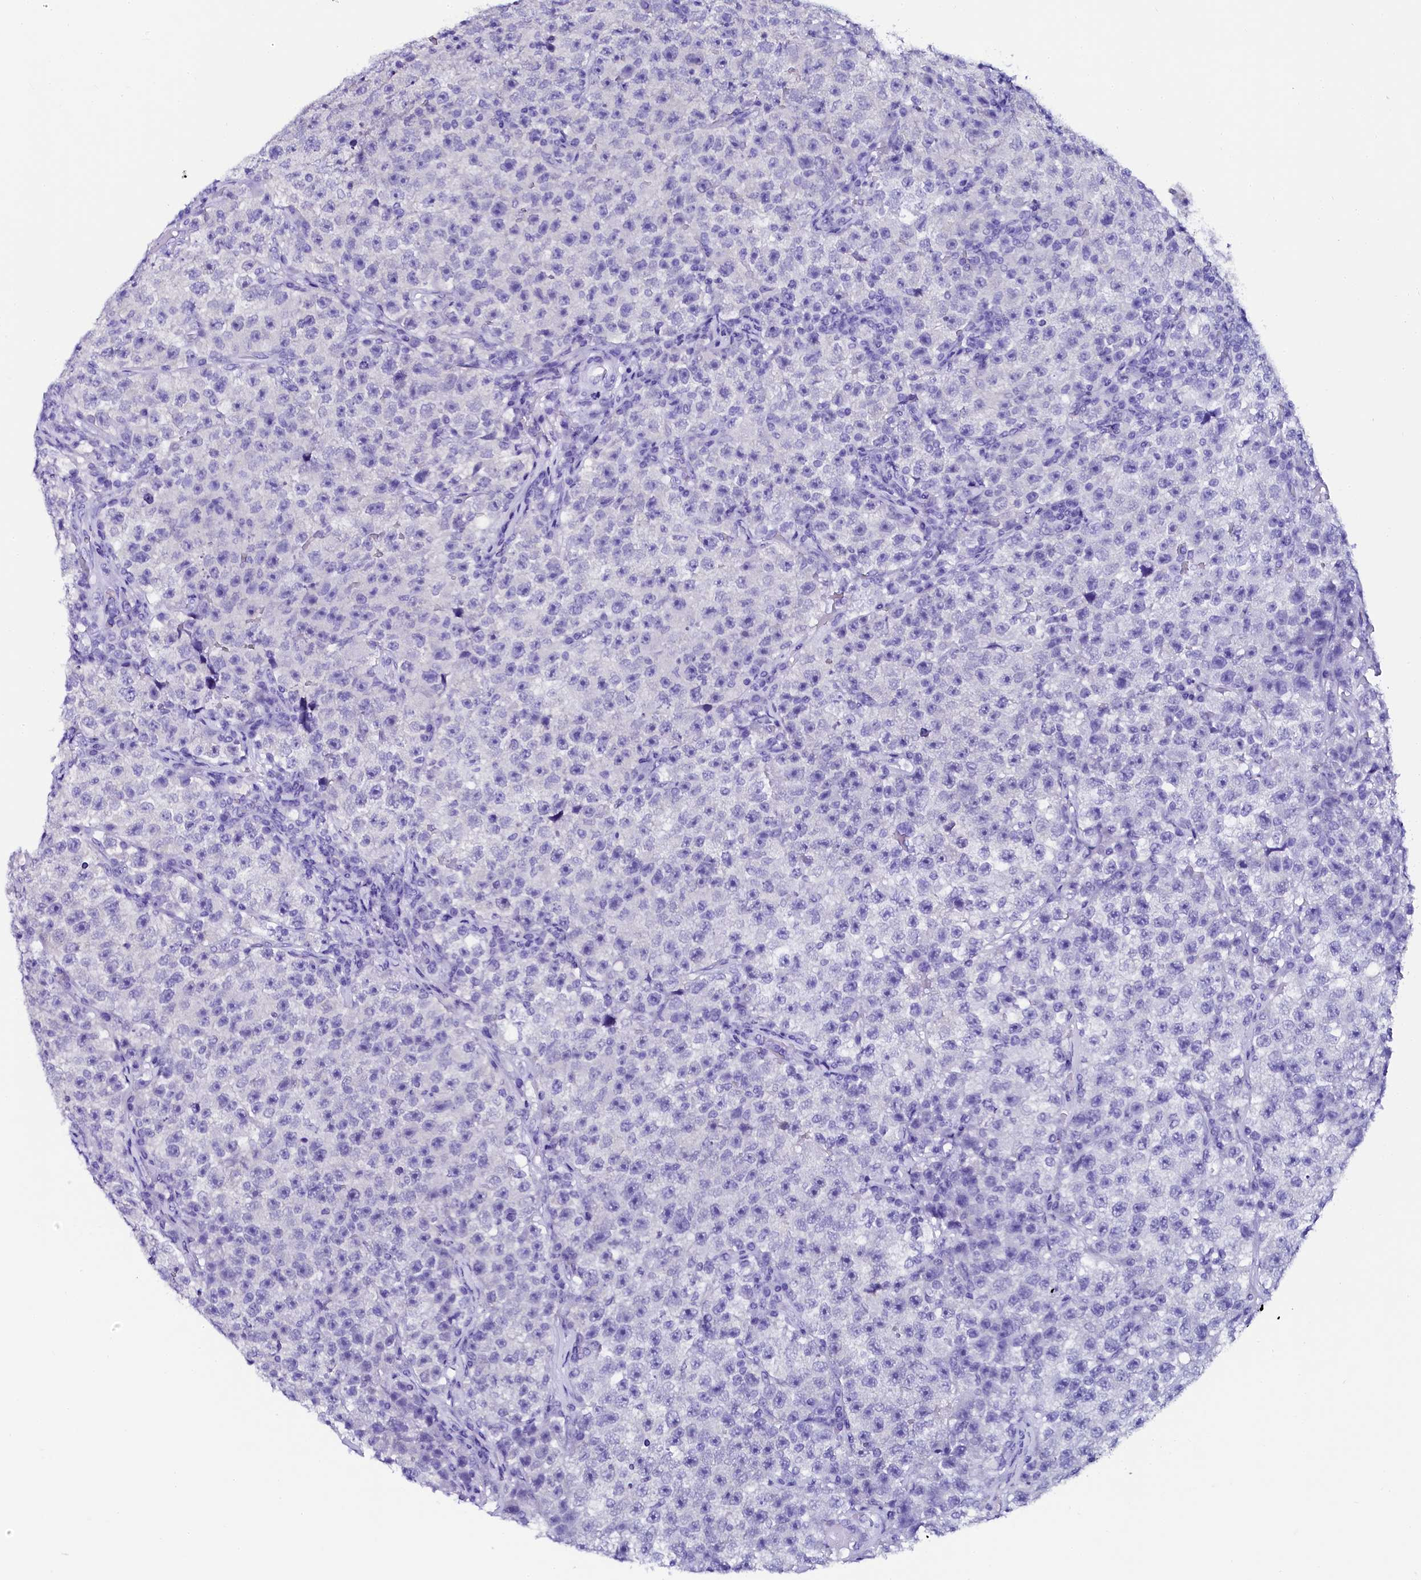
{"staining": {"intensity": "negative", "quantity": "none", "location": "none"}, "tissue": "testis cancer", "cell_type": "Tumor cells", "image_type": "cancer", "snomed": [{"axis": "morphology", "description": "Seminoma, NOS"}, {"axis": "topography", "description": "Testis"}], "caption": "Immunohistochemistry micrograph of neoplastic tissue: testis cancer (seminoma) stained with DAB reveals no significant protein expression in tumor cells.", "gene": "SORD", "patient": {"sex": "male", "age": 22}}